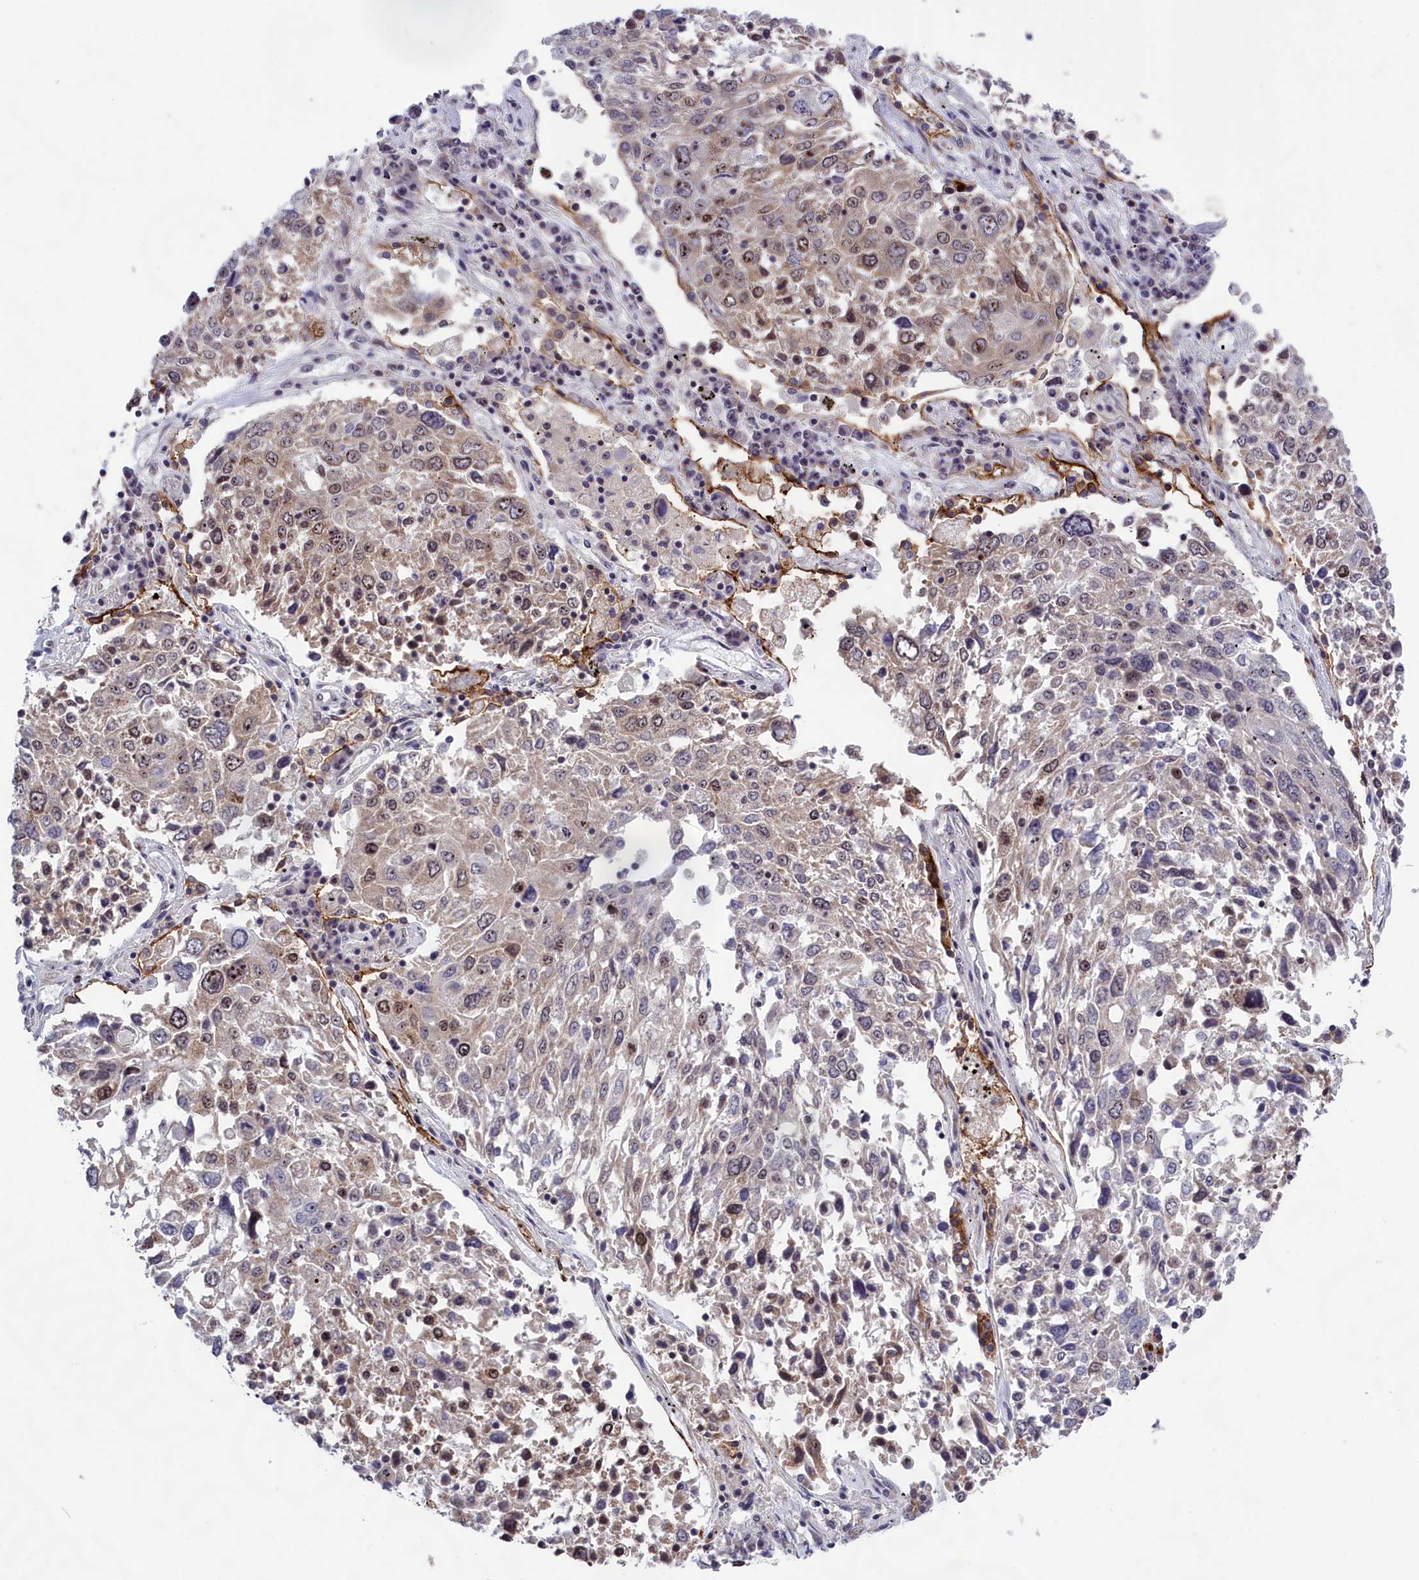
{"staining": {"intensity": "moderate", "quantity": "<25%", "location": "cytoplasmic/membranous,nuclear"}, "tissue": "lung cancer", "cell_type": "Tumor cells", "image_type": "cancer", "snomed": [{"axis": "morphology", "description": "Squamous cell carcinoma, NOS"}, {"axis": "topography", "description": "Lung"}], "caption": "Approximately <25% of tumor cells in human lung cancer (squamous cell carcinoma) demonstrate moderate cytoplasmic/membranous and nuclear protein staining as visualized by brown immunohistochemical staining.", "gene": "PPAN", "patient": {"sex": "male", "age": 65}}